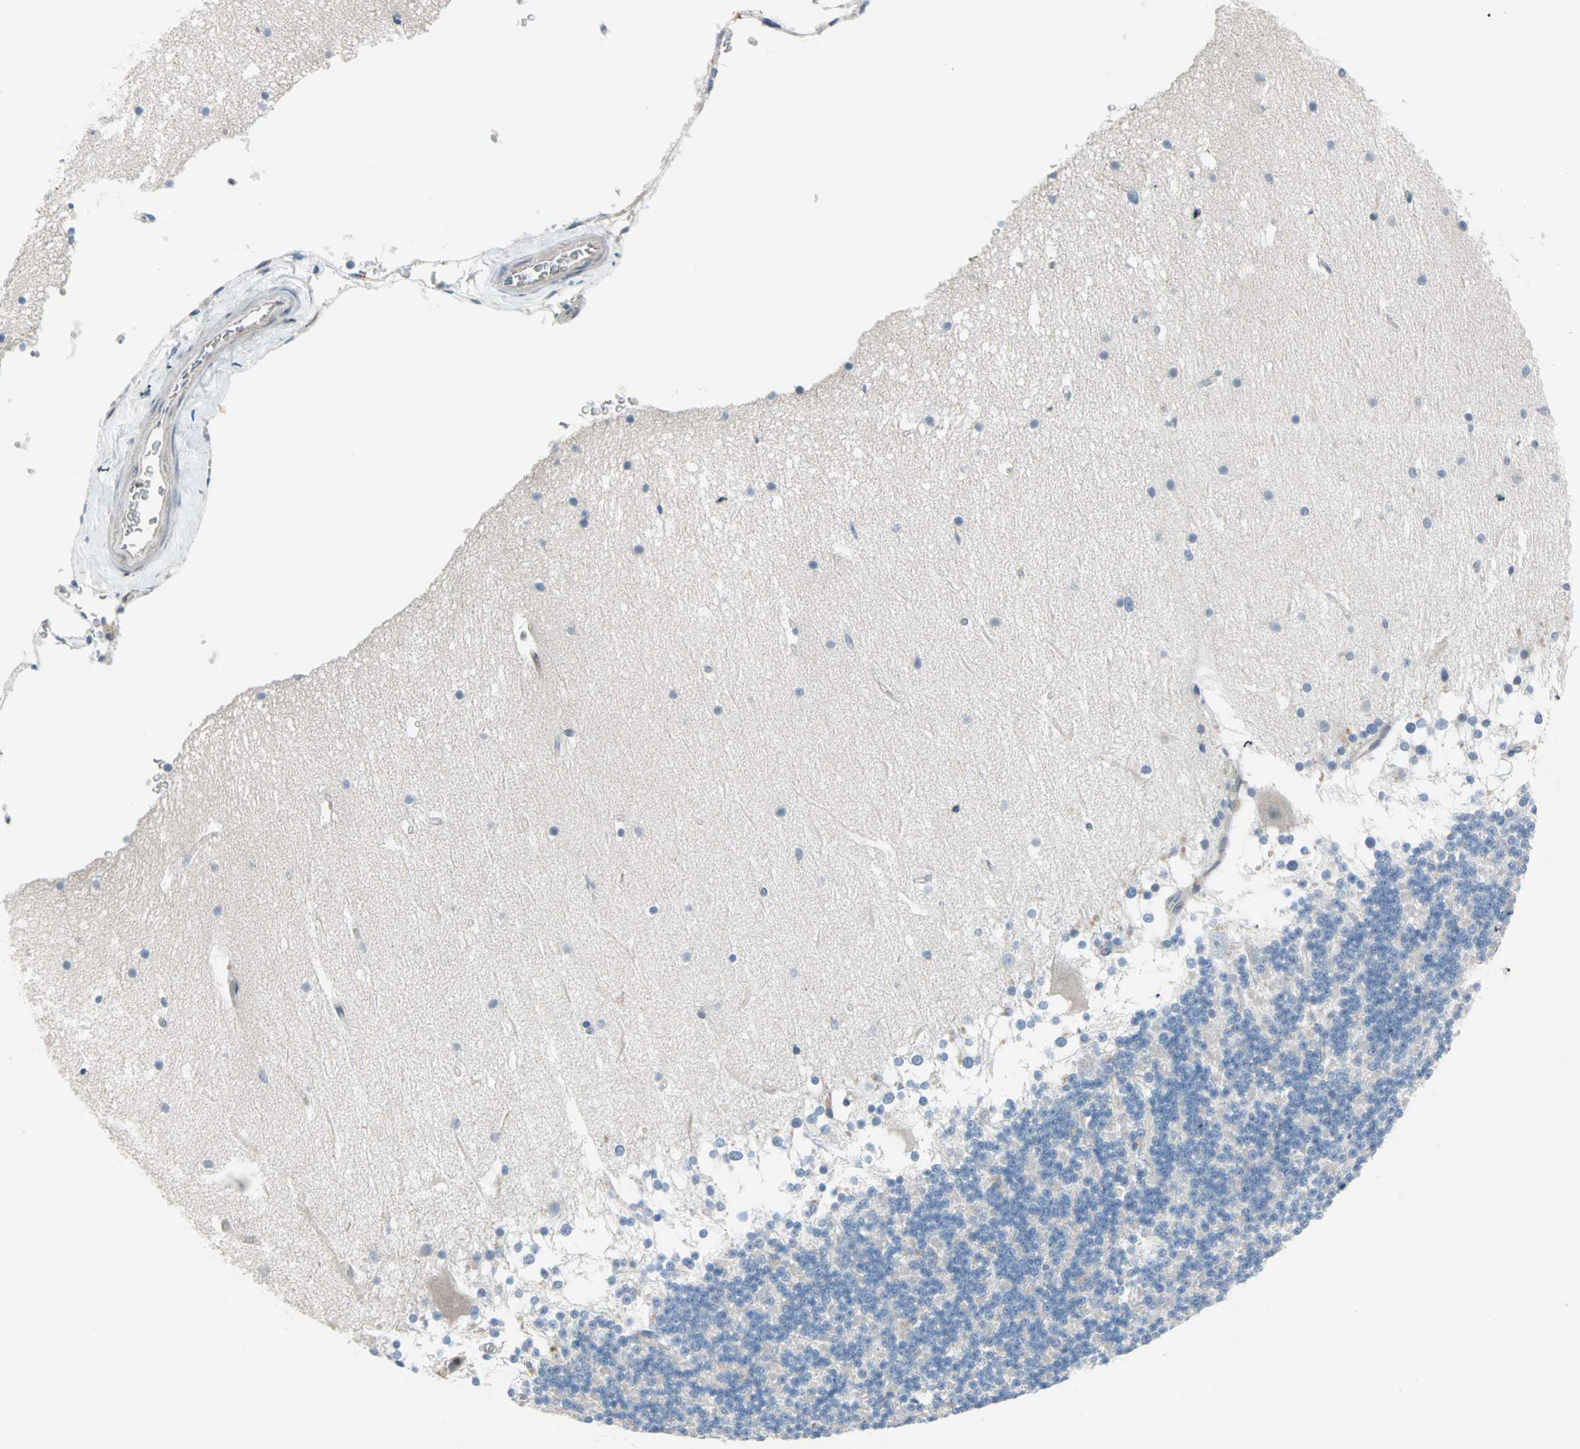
{"staining": {"intensity": "negative", "quantity": "none", "location": "none"}, "tissue": "cerebellum", "cell_type": "Cells in granular layer", "image_type": "normal", "snomed": [{"axis": "morphology", "description": "Normal tissue, NOS"}, {"axis": "topography", "description": "Cerebellum"}], "caption": "Immunohistochemistry micrograph of unremarkable cerebellum: cerebellum stained with DAB (3,3'-diaminobenzidine) demonstrates no significant protein staining in cells in granular layer.", "gene": "CAND2", "patient": {"sex": "female", "age": 19}}